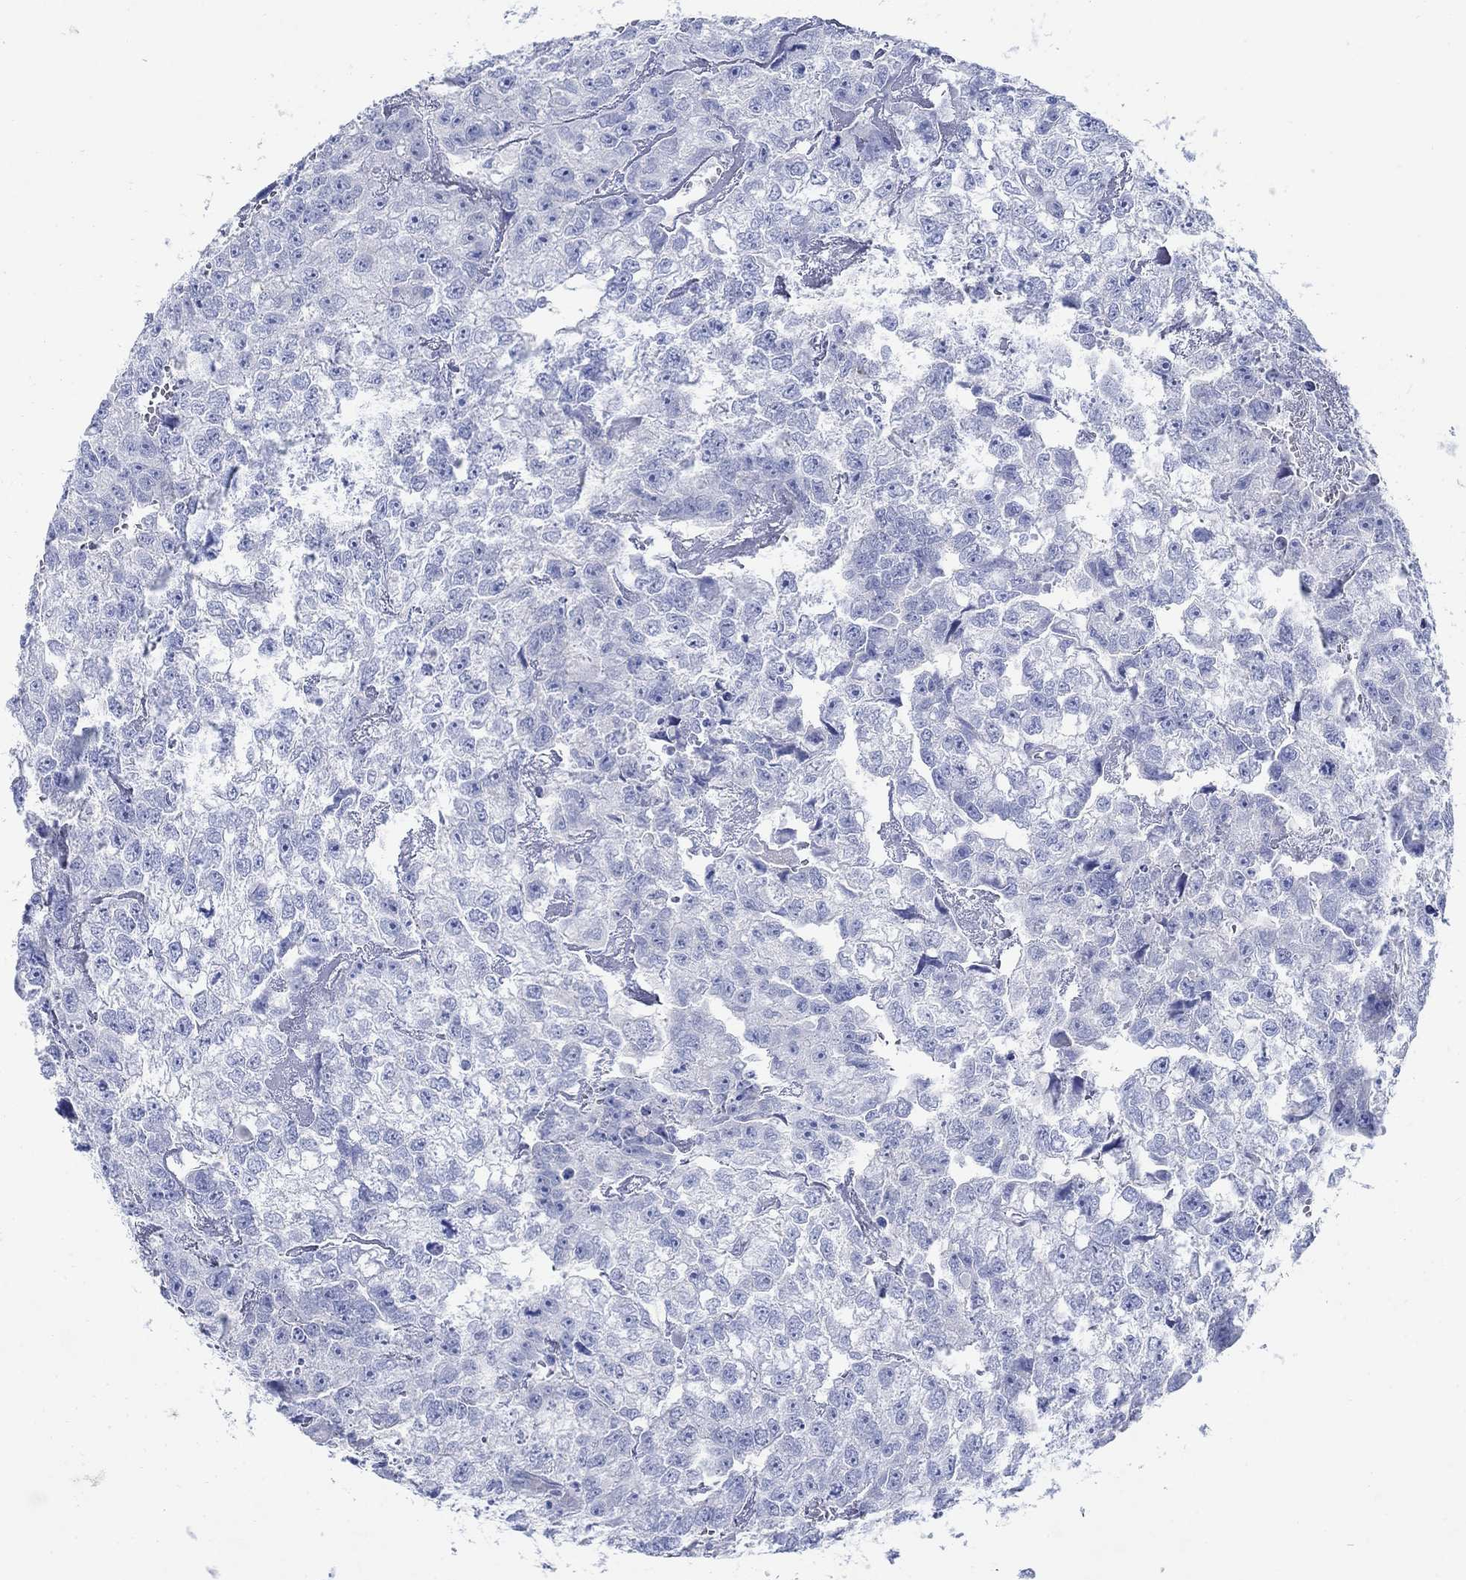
{"staining": {"intensity": "negative", "quantity": "none", "location": "none"}, "tissue": "testis cancer", "cell_type": "Tumor cells", "image_type": "cancer", "snomed": [{"axis": "morphology", "description": "Carcinoma, Embryonal, NOS"}, {"axis": "morphology", "description": "Teratoma, malignant, NOS"}, {"axis": "topography", "description": "Testis"}], "caption": "Immunohistochemistry histopathology image of neoplastic tissue: human malignant teratoma (testis) stained with DAB (3,3'-diaminobenzidine) exhibits no significant protein positivity in tumor cells.", "gene": "ZDHHC14", "patient": {"sex": "male", "age": 44}}